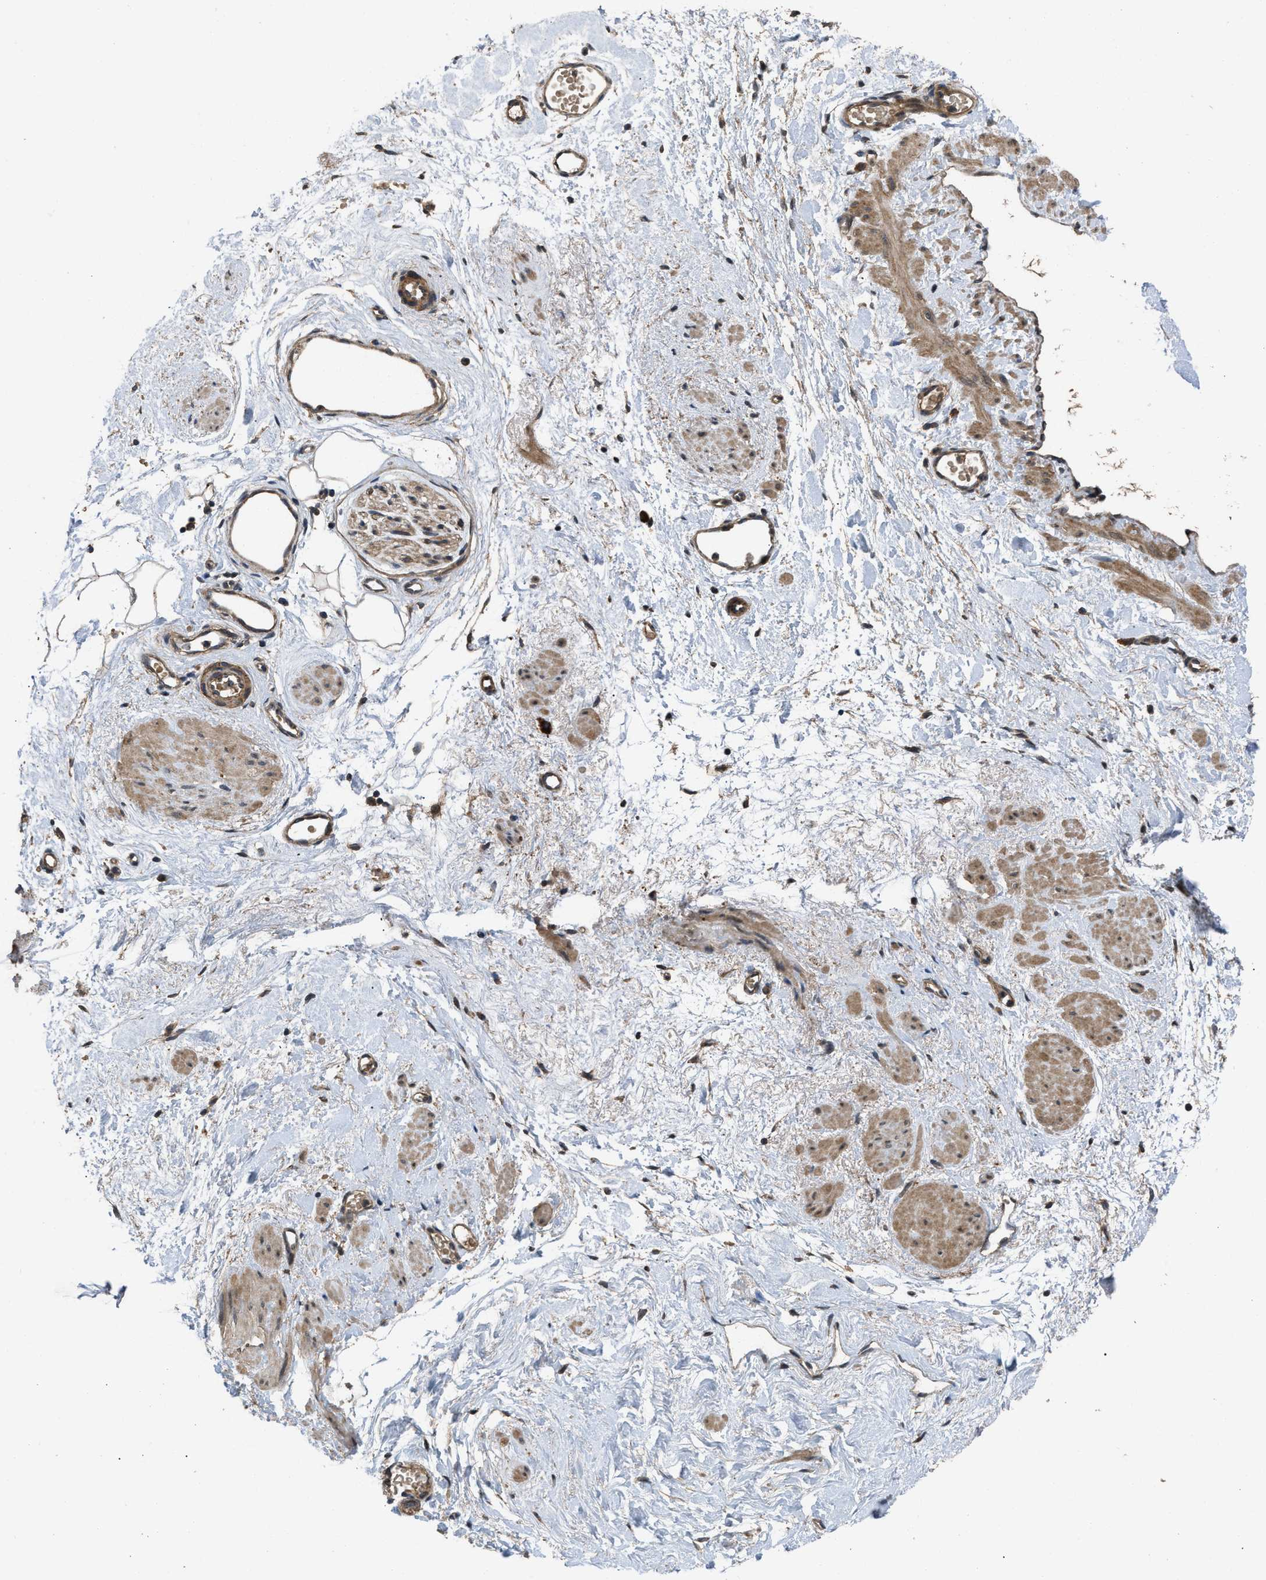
{"staining": {"intensity": "weak", "quantity": ">75%", "location": "cytoplasmic/membranous"}, "tissue": "adipose tissue", "cell_type": "Adipocytes", "image_type": "normal", "snomed": [{"axis": "morphology", "description": "Normal tissue, NOS"}, {"axis": "topography", "description": "Soft tissue"}], "caption": "Adipose tissue stained with immunohistochemistry exhibits weak cytoplasmic/membranous positivity in approximately >75% of adipocytes.", "gene": "UTRN", "patient": {"sex": "male", "age": 72}}